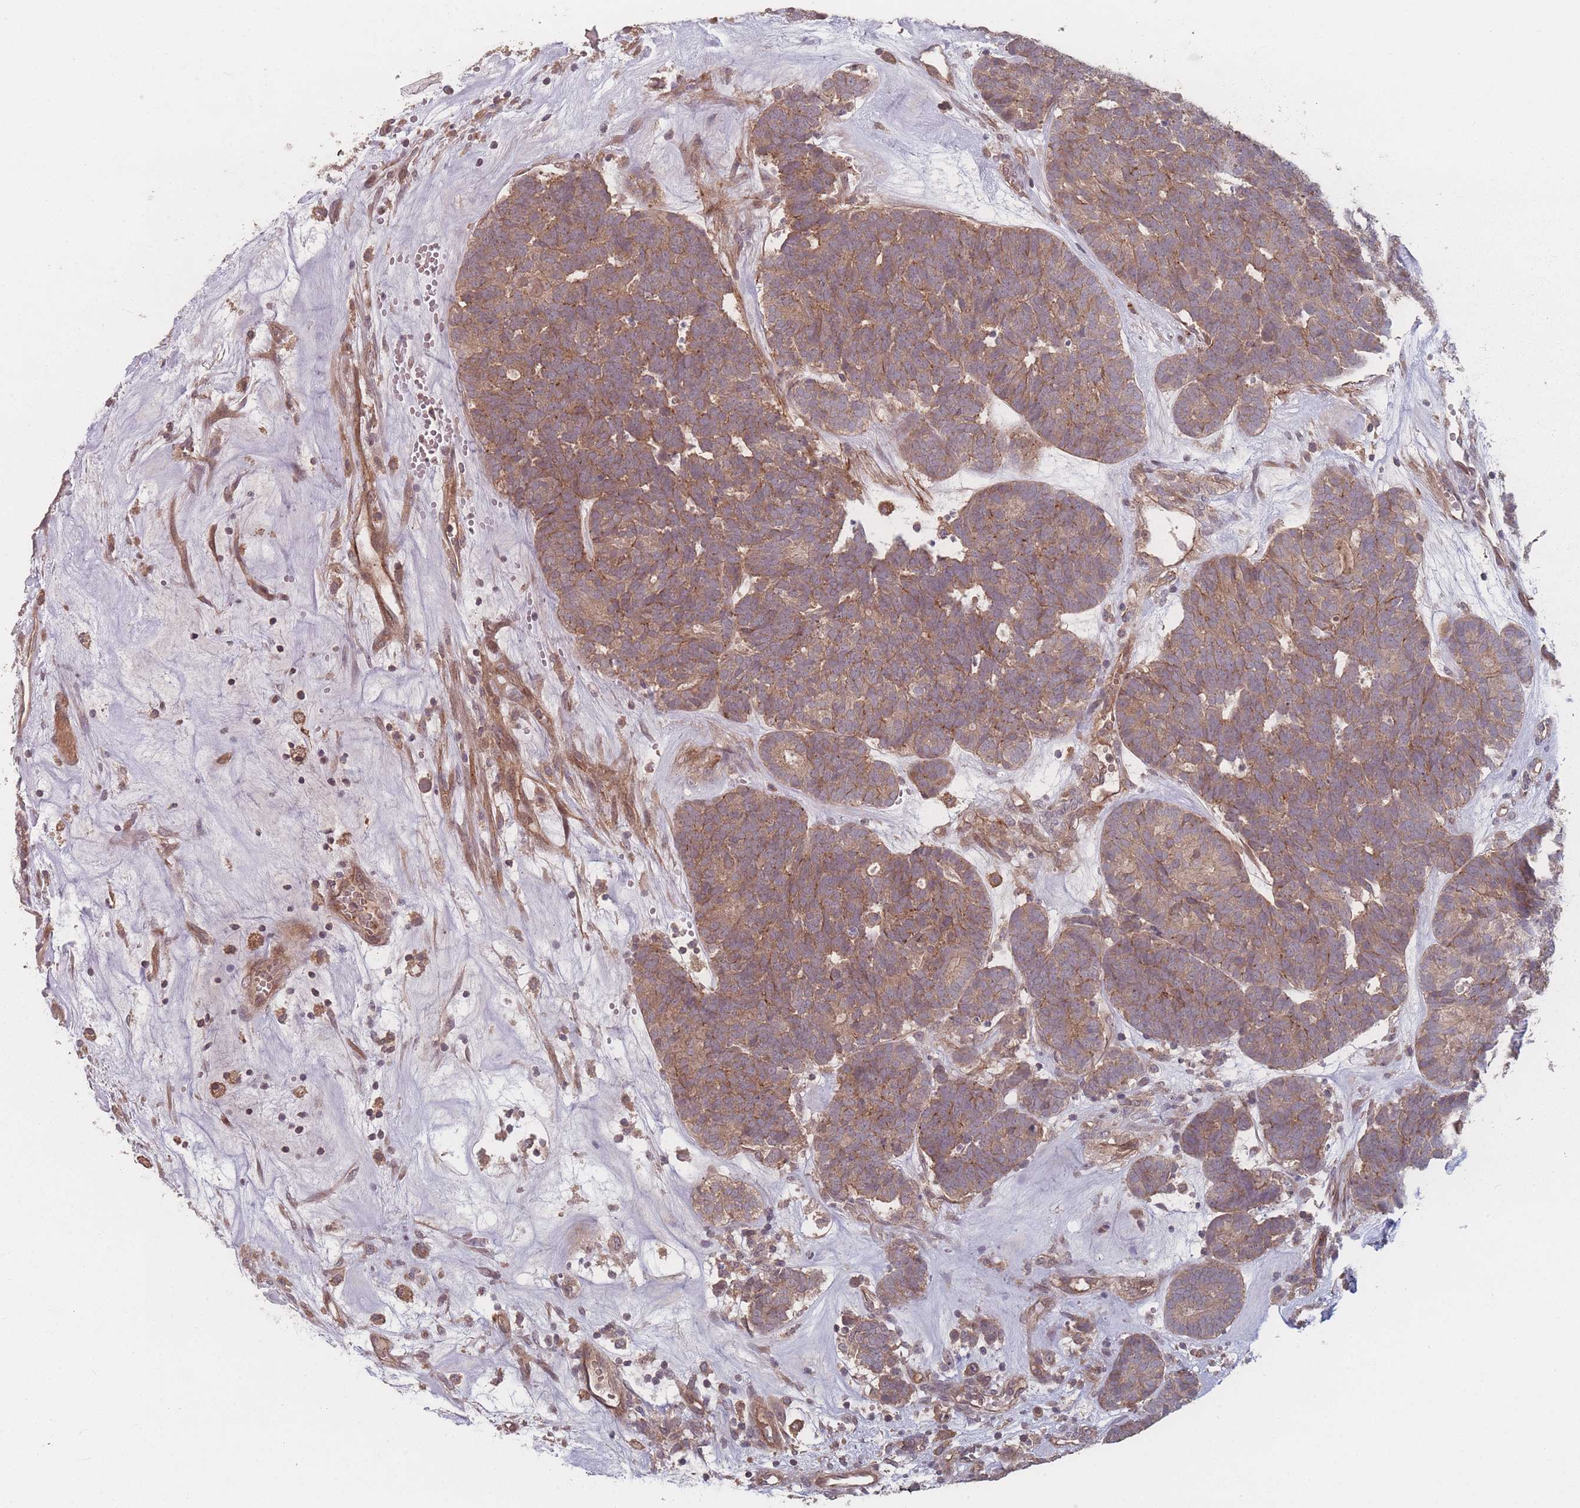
{"staining": {"intensity": "moderate", "quantity": ">75%", "location": "cytoplasmic/membranous"}, "tissue": "head and neck cancer", "cell_type": "Tumor cells", "image_type": "cancer", "snomed": [{"axis": "morphology", "description": "Adenocarcinoma, NOS"}, {"axis": "topography", "description": "Head-Neck"}], "caption": "Protein expression analysis of head and neck adenocarcinoma exhibits moderate cytoplasmic/membranous expression in approximately >75% of tumor cells.", "gene": "HAGH", "patient": {"sex": "female", "age": 81}}